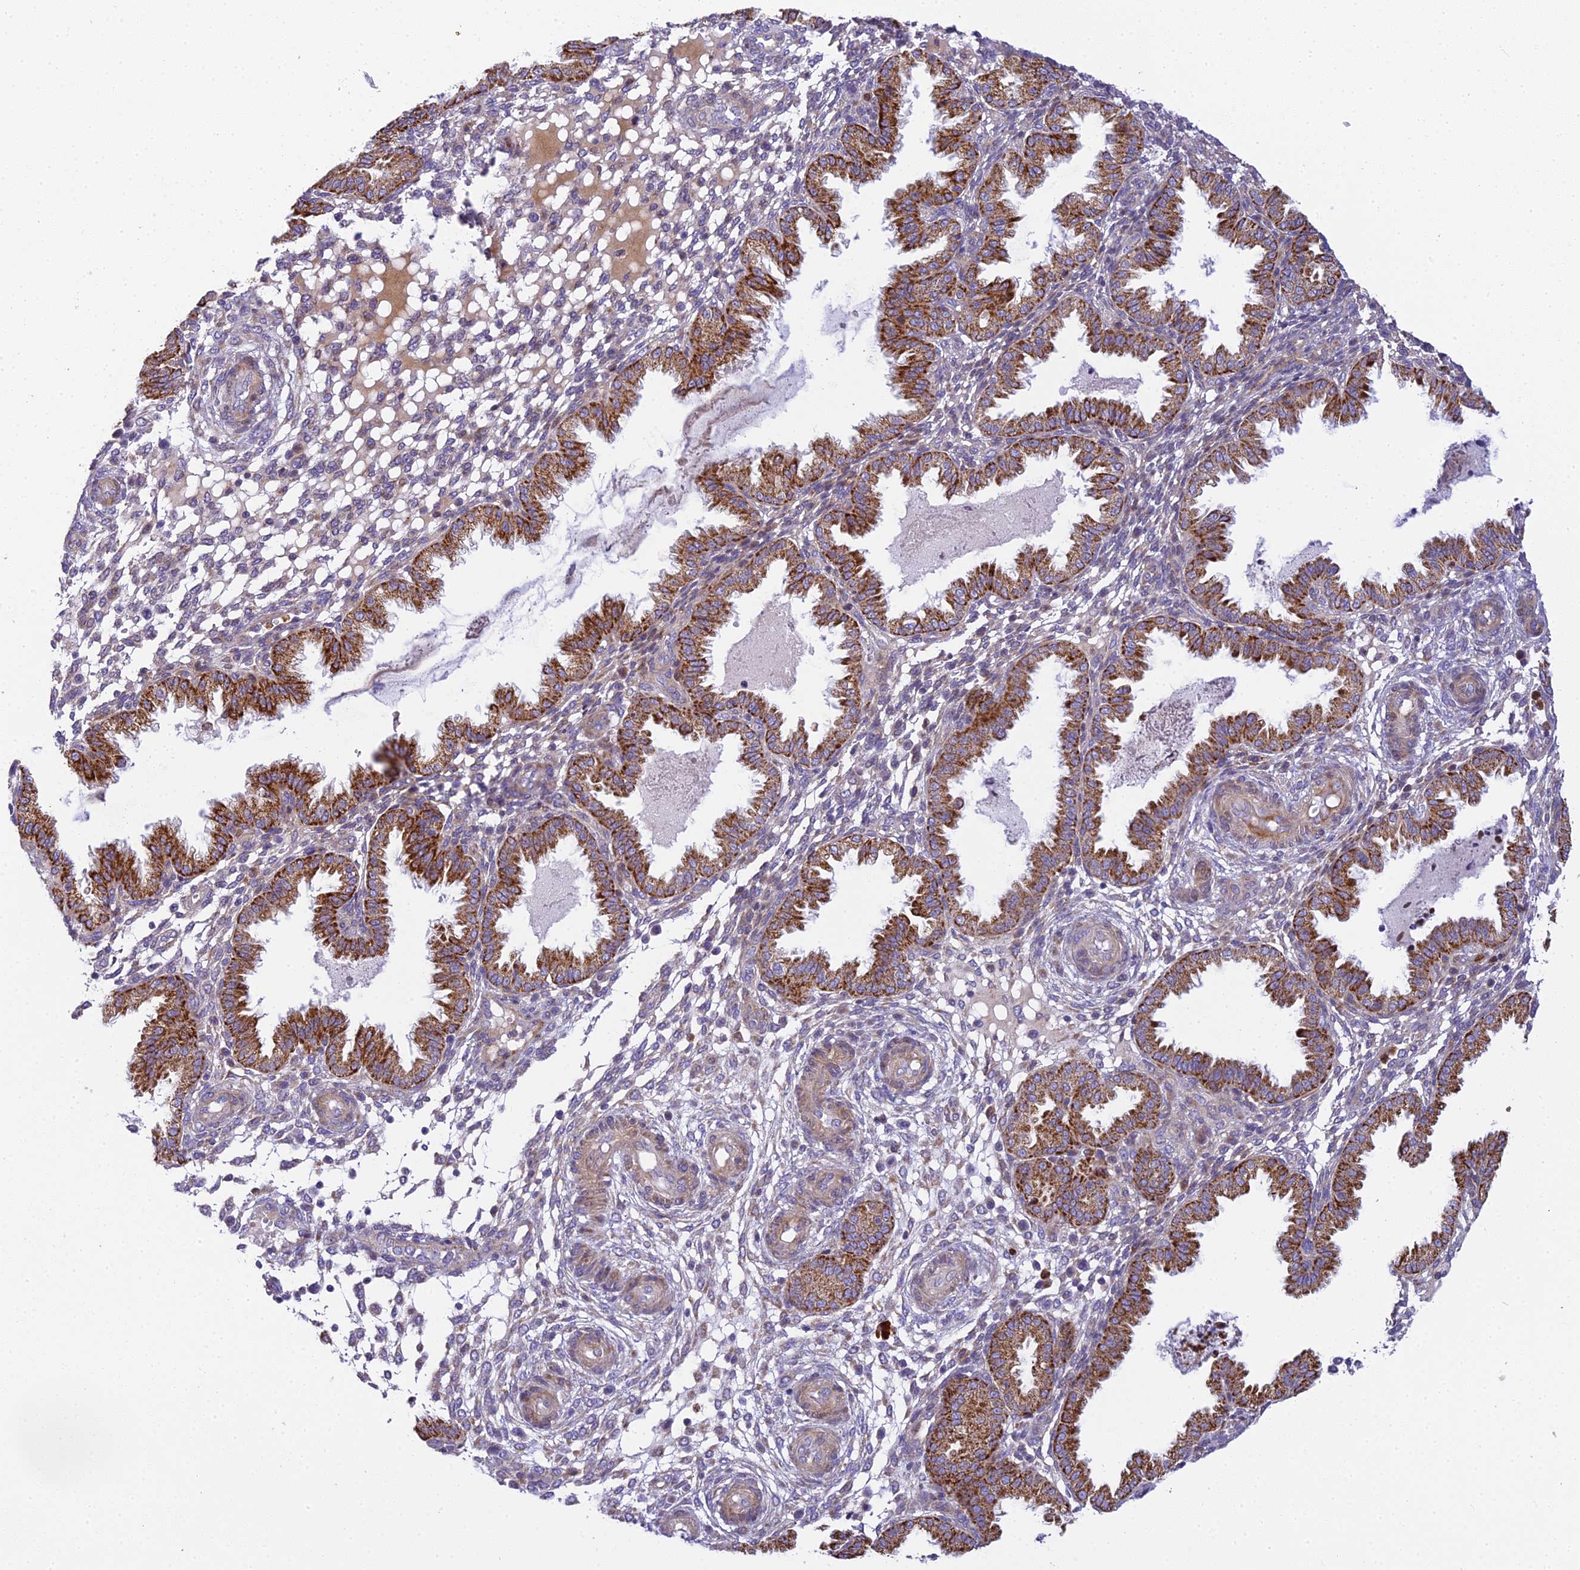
{"staining": {"intensity": "weak", "quantity": "<25%", "location": "cytoplasmic/membranous"}, "tissue": "endometrium", "cell_type": "Cells in endometrial stroma", "image_type": "normal", "snomed": [{"axis": "morphology", "description": "Normal tissue, NOS"}, {"axis": "topography", "description": "Endometrium"}], "caption": "Endometrium was stained to show a protein in brown. There is no significant staining in cells in endometrial stroma. (DAB (3,3'-diaminobenzidine) immunohistochemistry (IHC) with hematoxylin counter stain).", "gene": "CLCN7", "patient": {"sex": "female", "age": 33}}